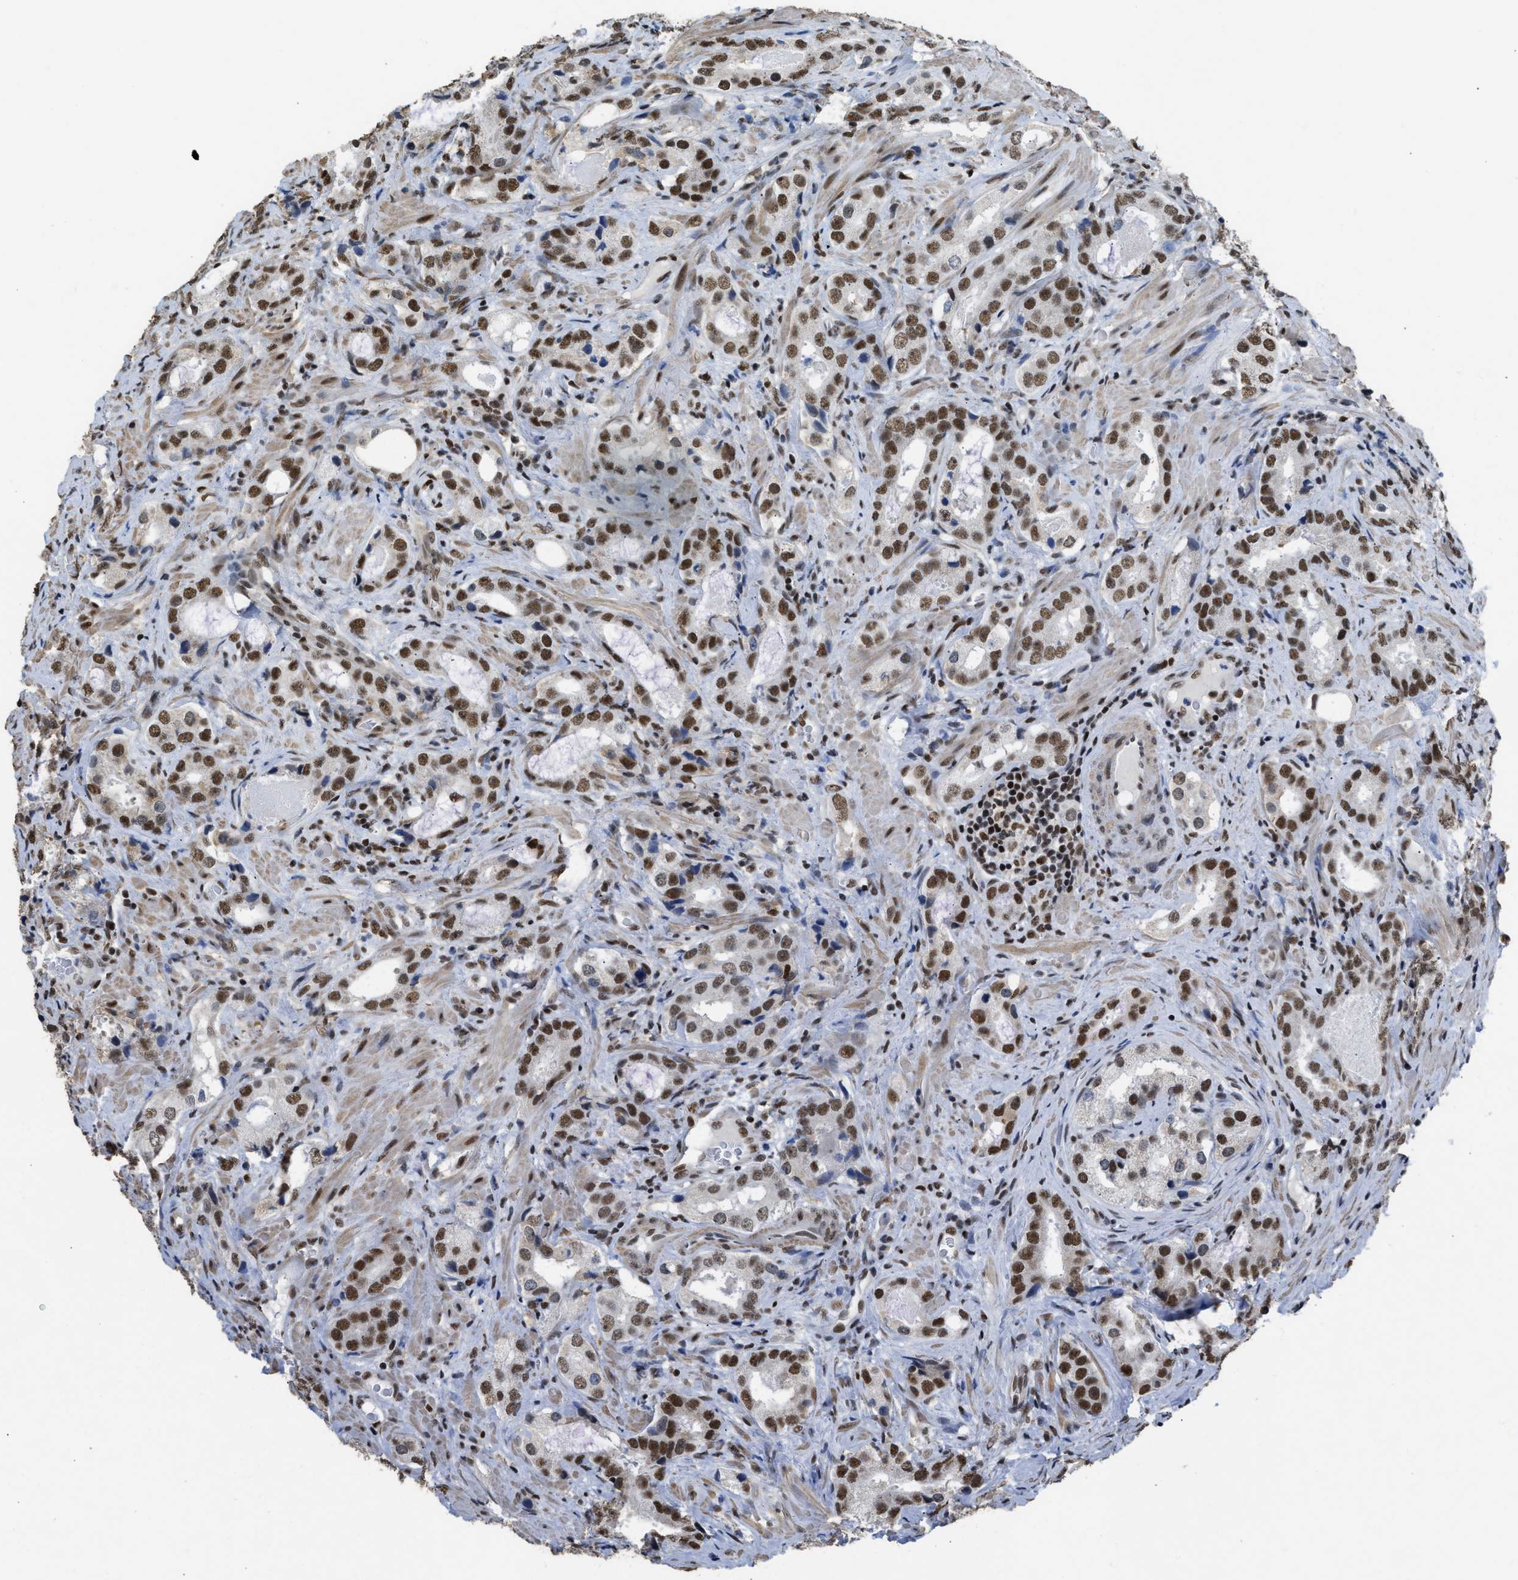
{"staining": {"intensity": "strong", "quantity": ">75%", "location": "nuclear"}, "tissue": "prostate cancer", "cell_type": "Tumor cells", "image_type": "cancer", "snomed": [{"axis": "morphology", "description": "Adenocarcinoma, High grade"}, {"axis": "topography", "description": "Prostate"}], "caption": "Prostate high-grade adenocarcinoma tissue reveals strong nuclear positivity in about >75% of tumor cells", "gene": "SCAF4", "patient": {"sex": "male", "age": 63}}